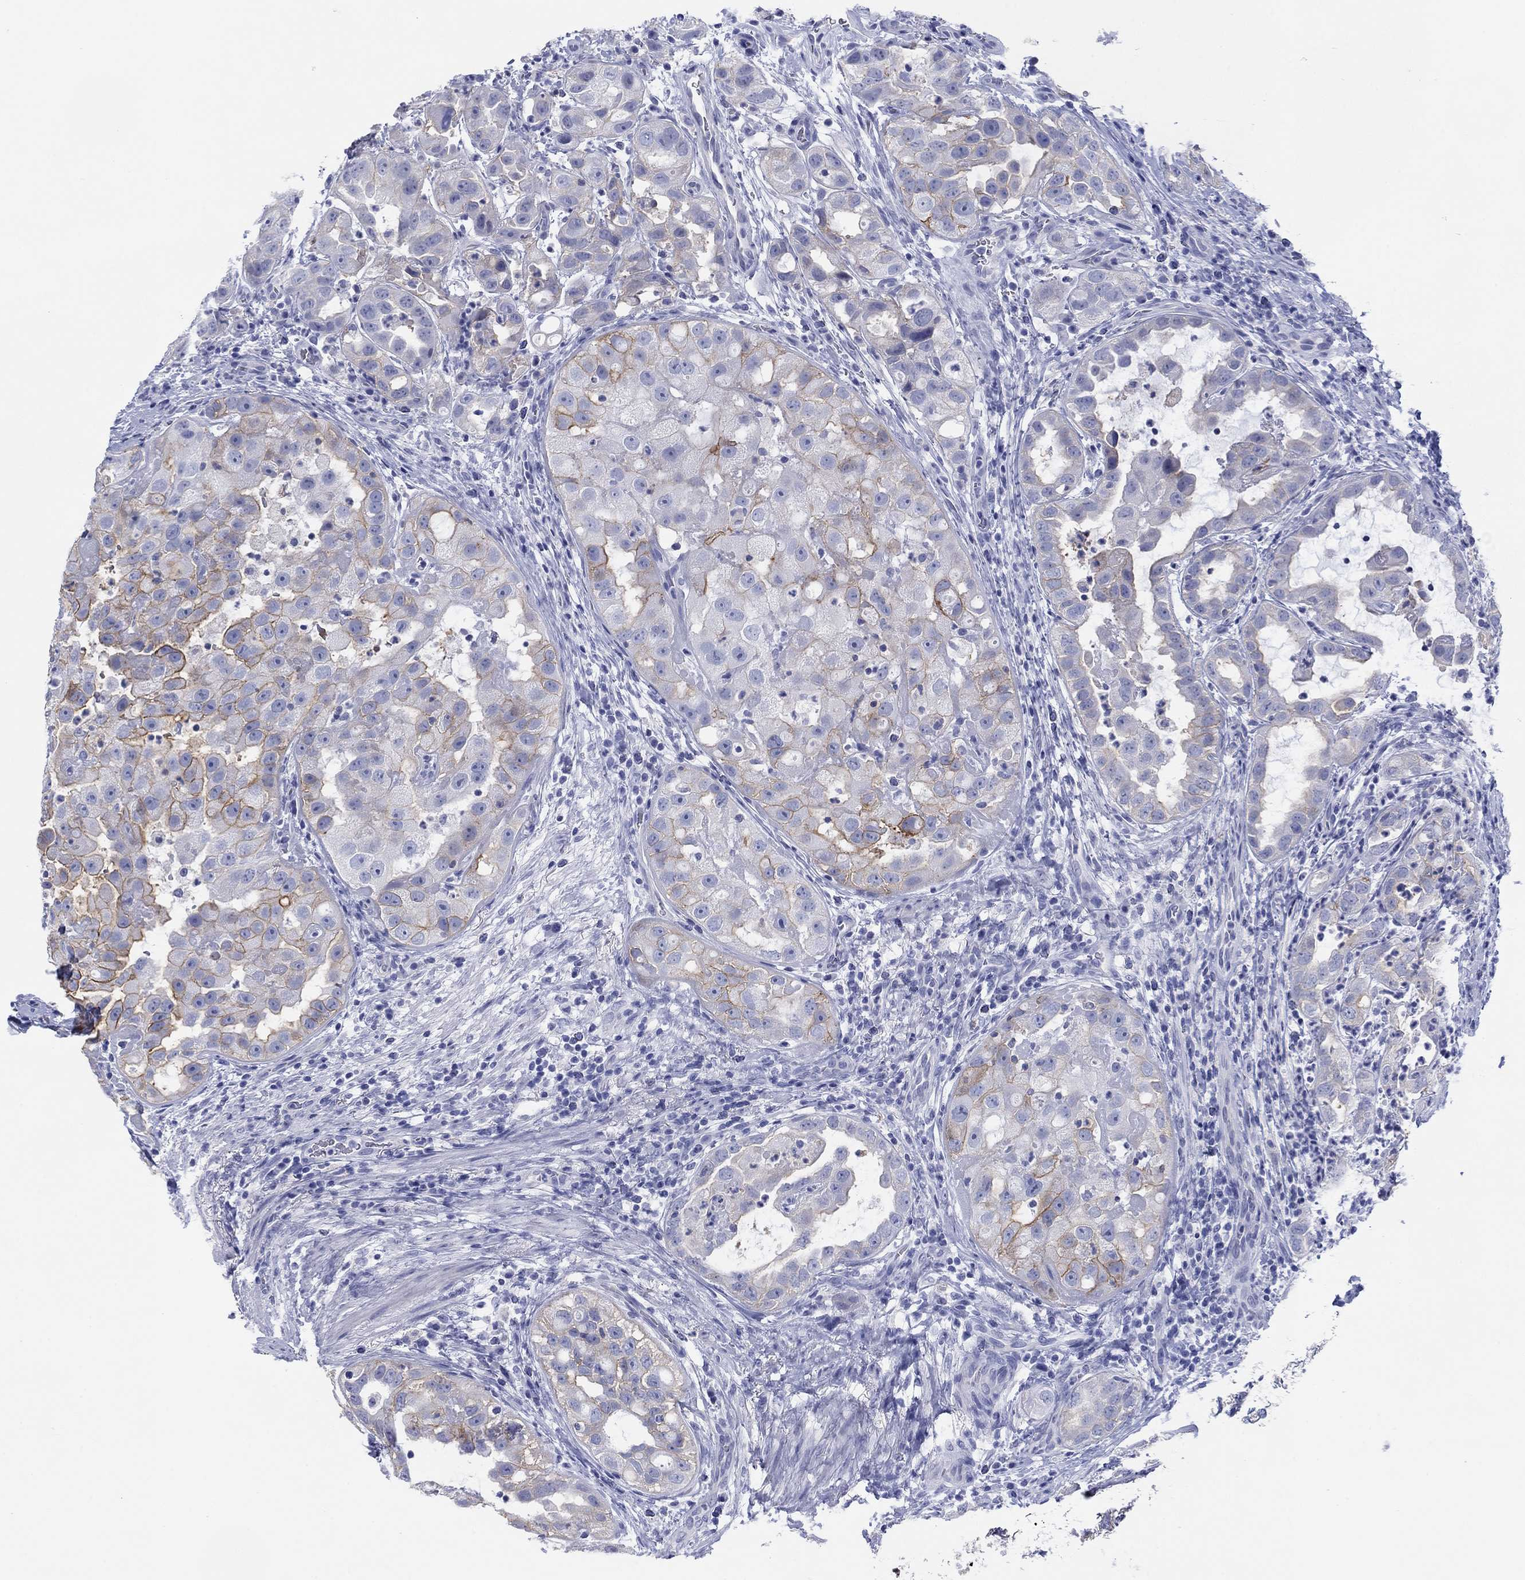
{"staining": {"intensity": "moderate", "quantity": "25%-75%", "location": "cytoplasmic/membranous"}, "tissue": "urothelial cancer", "cell_type": "Tumor cells", "image_type": "cancer", "snomed": [{"axis": "morphology", "description": "Urothelial carcinoma, High grade"}, {"axis": "topography", "description": "Urinary bladder"}], "caption": "Immunohistochemical staining of high-grade urothelial carcinoma exhibits medium levels of moderate cytoplasmic/membranous expression in about 25%-75% of tumor cells. (DAB = brown stain, brightfield microscopy at high magnification).", "gene": "ATP1B1", "patient": {"sex": "female", "age": 41}}